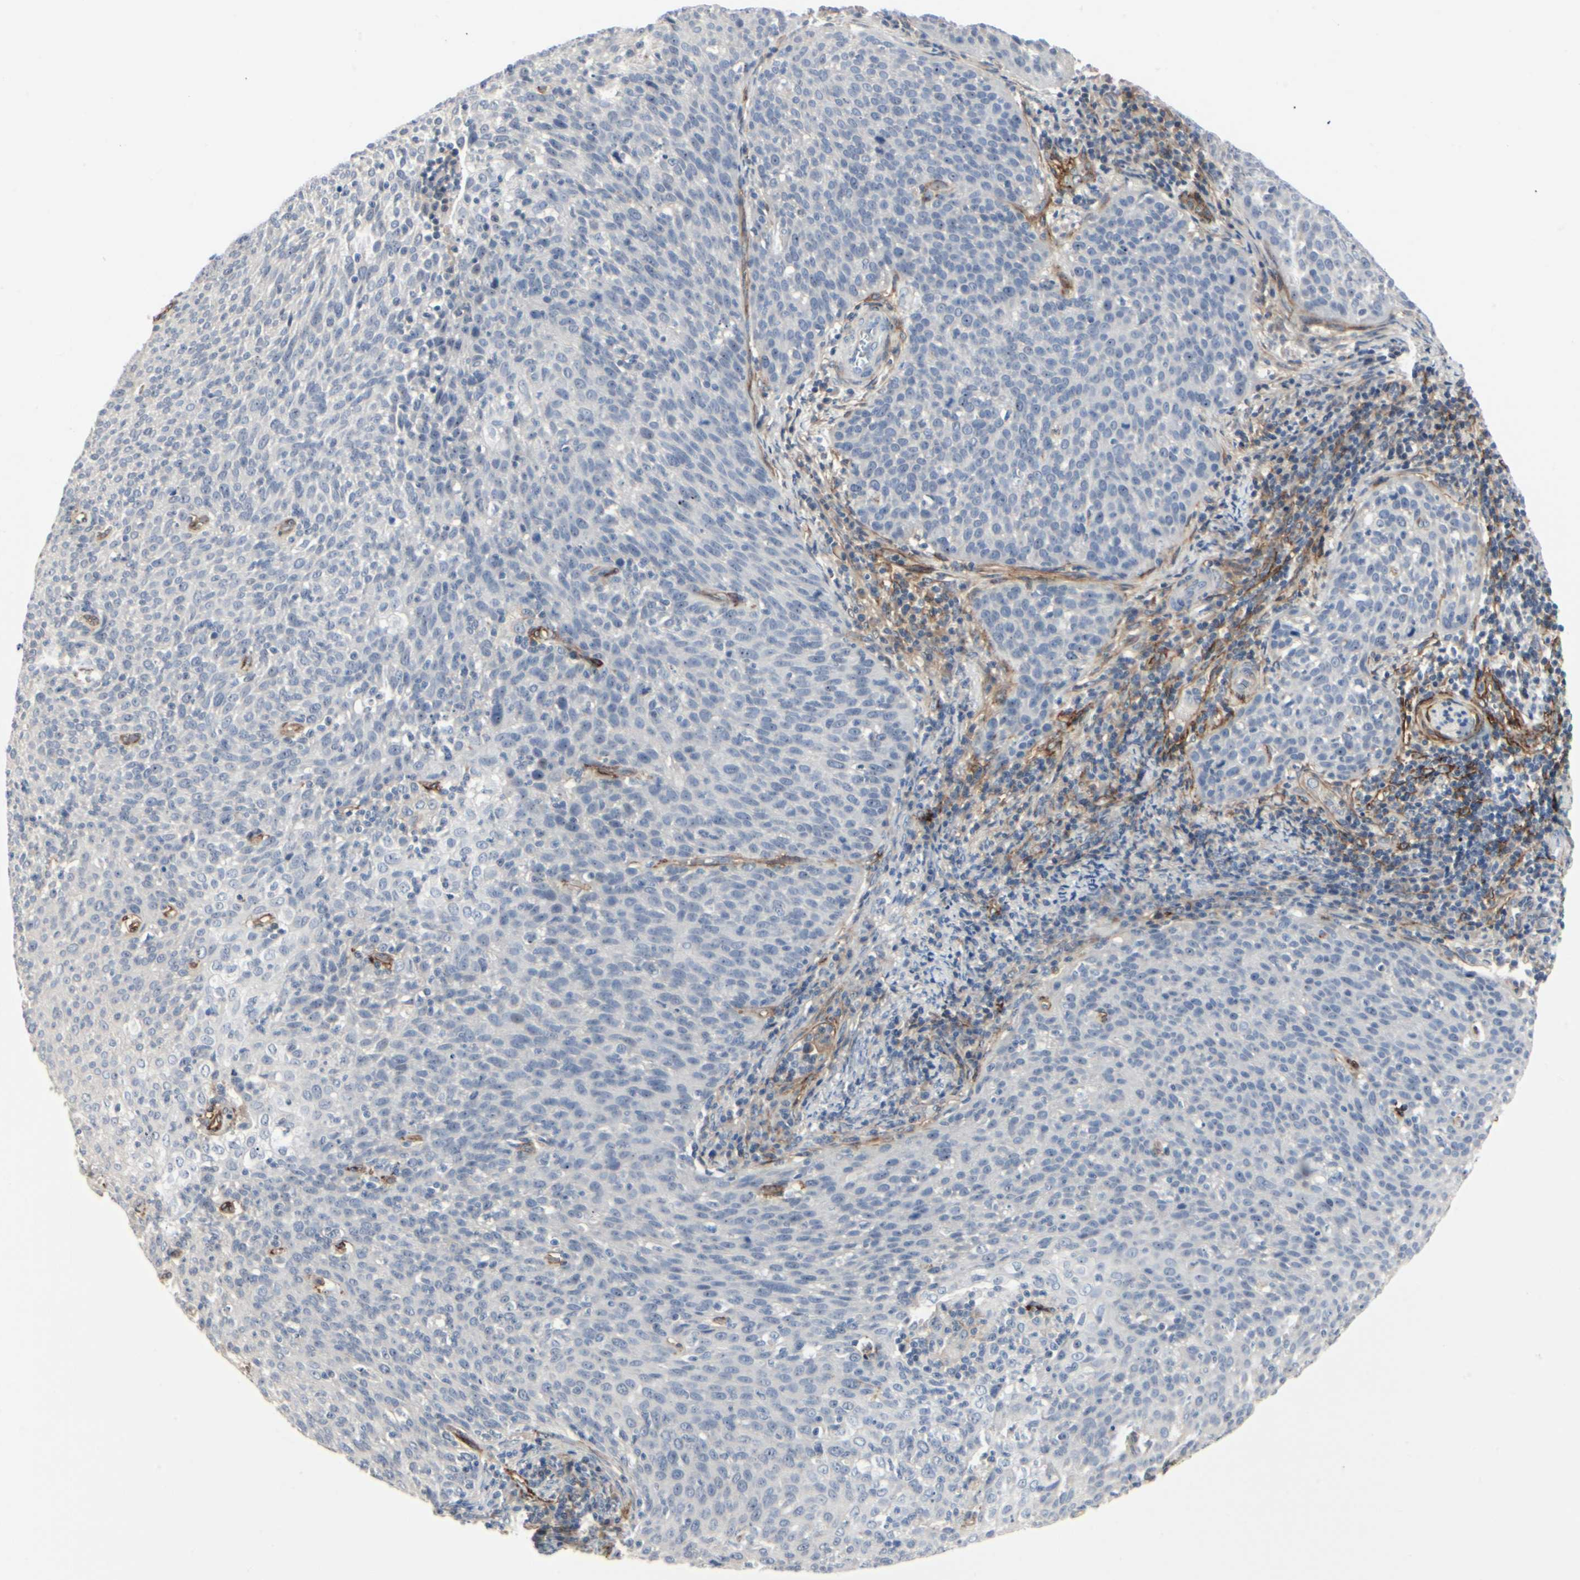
{"staining": {"intensity": "negative", "quantity": "none", "location": "none"}, "tissue": "cervical cancer", "cell_type": "Tumor cells", "image_type": "cancer", "snomed": [{"axis": "morphology", "description": "Squamous cell carcinoma, NOS"}, {"axis": "topography", "description": "Cervix"}], "caption": "Cervical cancer was stained to show a protein in brown. There is no significant expression in tumor cells.", "gene": "GGT5", "patient": {"sex": "female", "age": 38}}